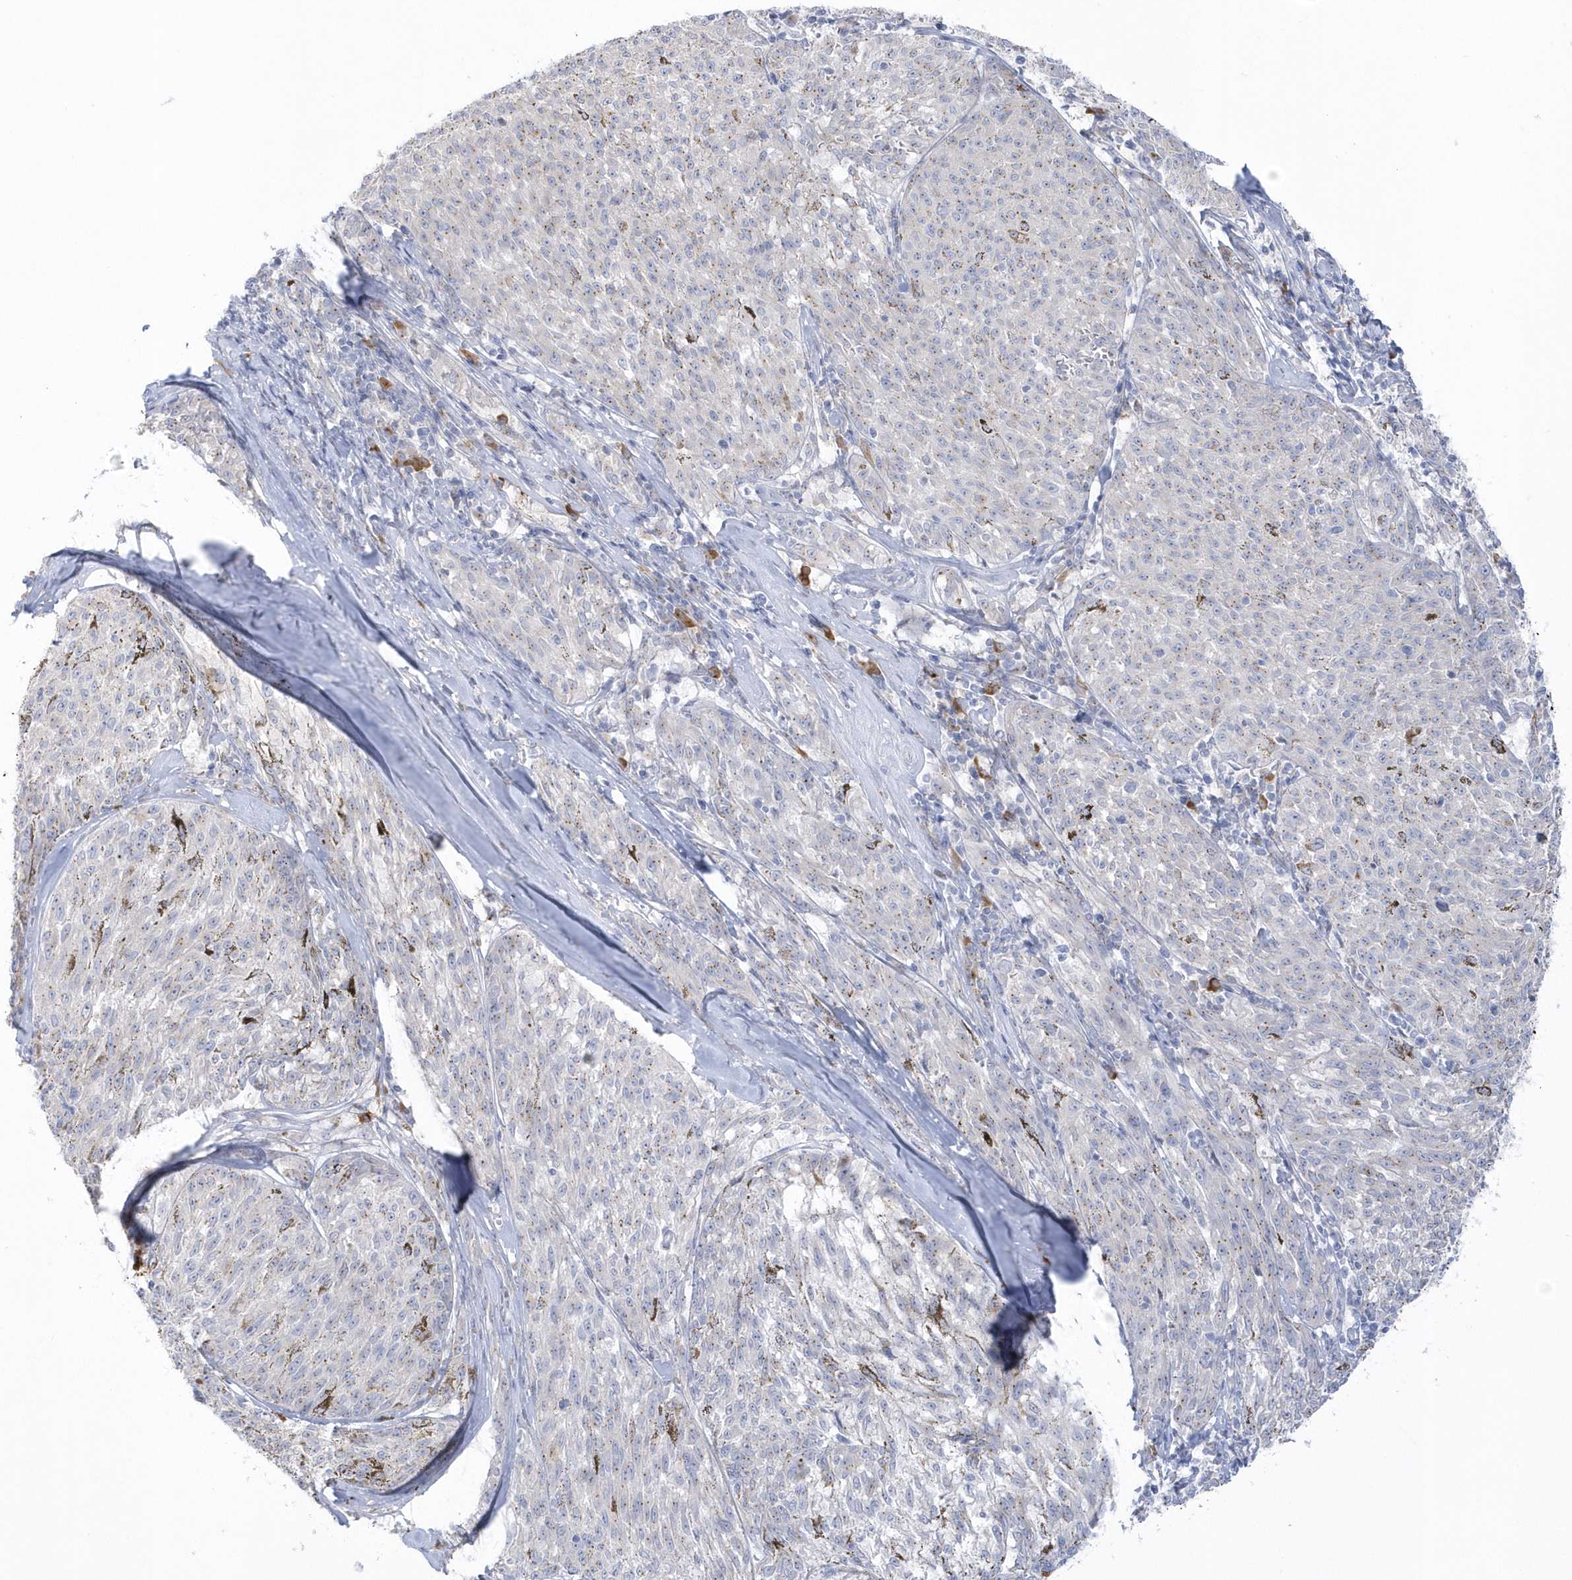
{"staining": {"intensity": "negative", "quantity": "none", "location": "none"}, "tissue": "melanoma", "cell_type": "Tumor cells", "image_type": "cancer", "snomed": [{"axis": "morphology", "description": "Malignant melanoma, NOS"}, {"axis": "topography", "description": "Skin"}], "caption": "Protein analysis of malignant melanoma reveals no significant staining in tumor cells.", "gene": "SEMA3D", "patient": {"sex": "female", "age": 72}}